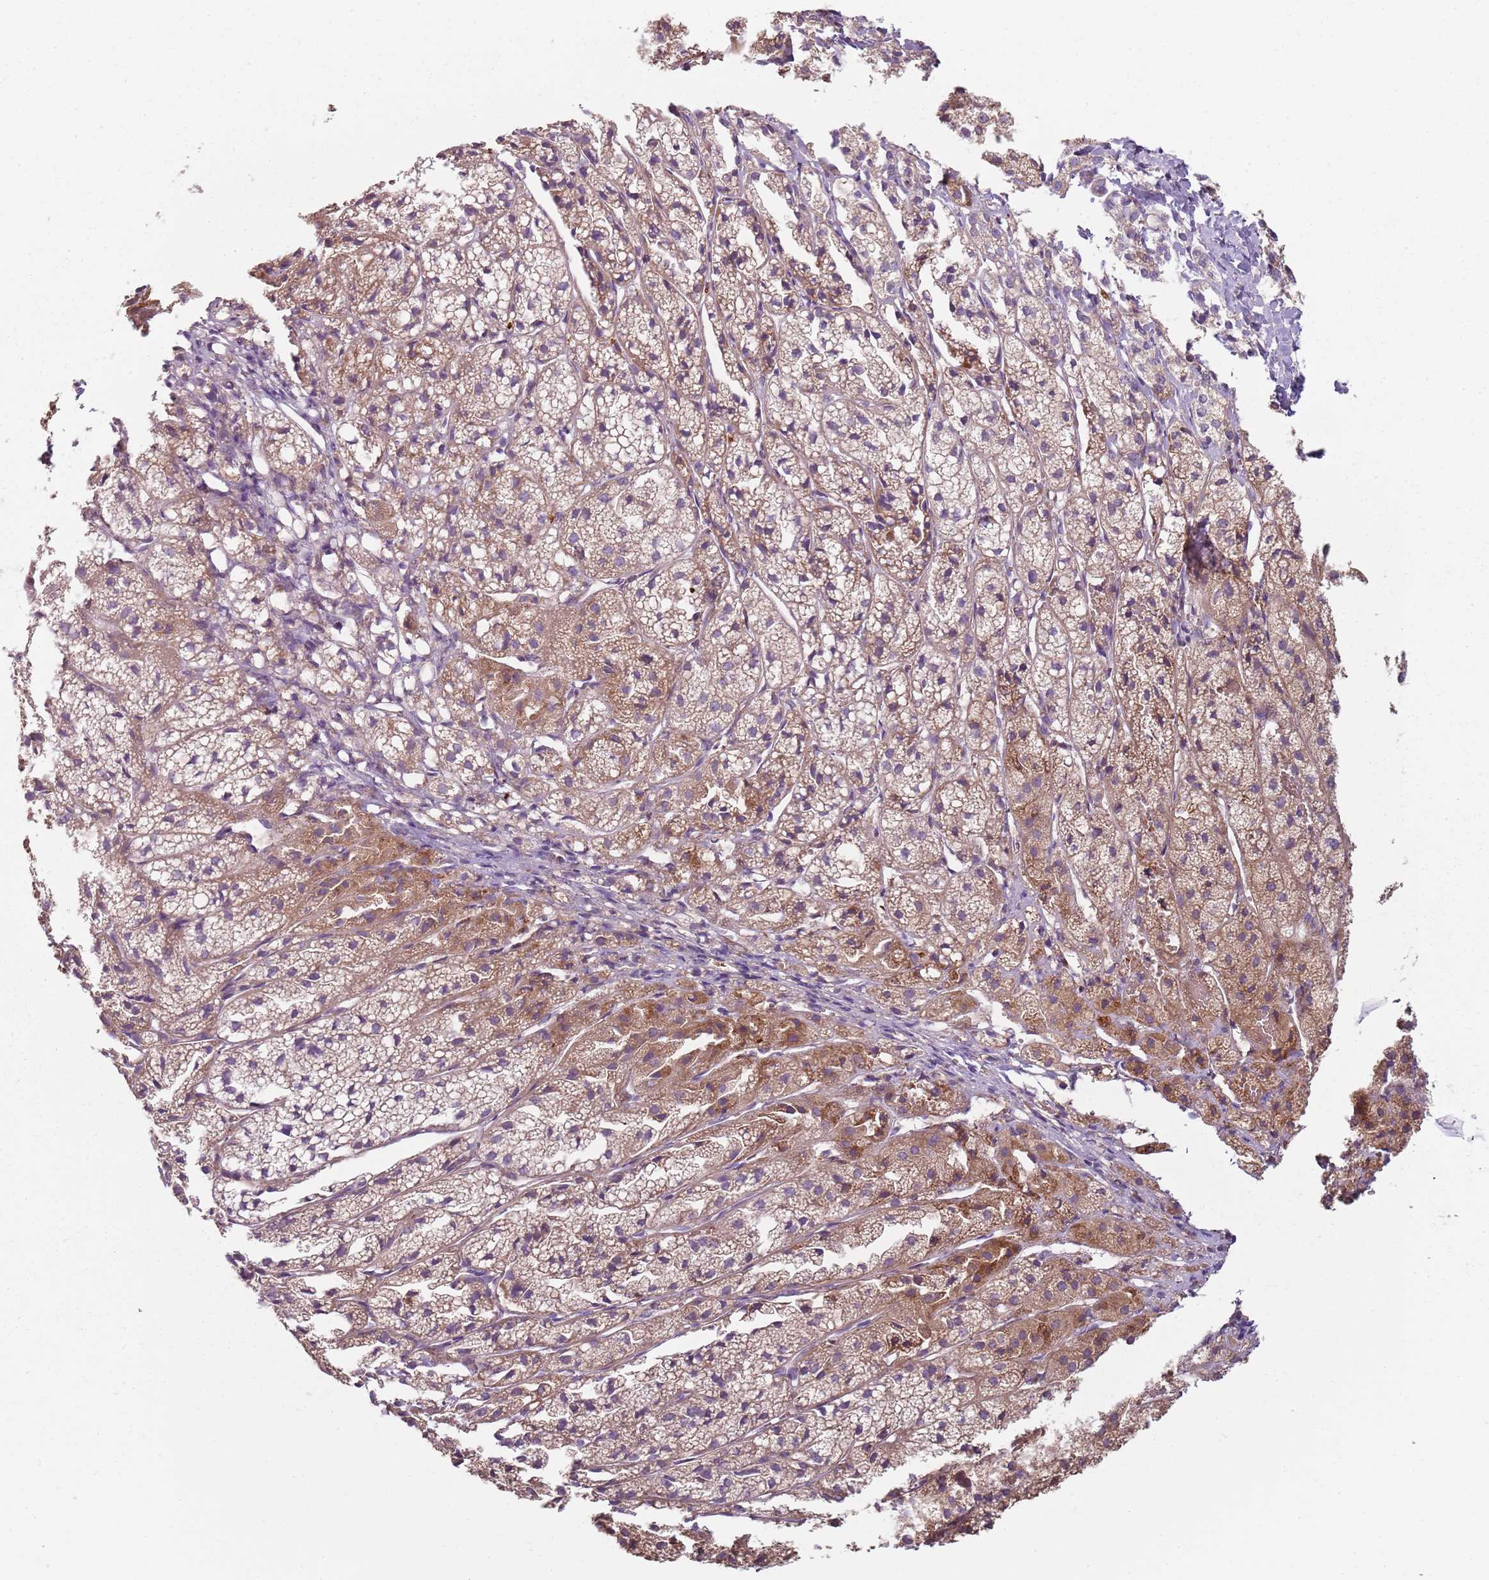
{"staining": {"intensity": "moderate", "quantity": ">75%", "location": "cytoplasmic/membranous"}, "tissue": "adrenal gland", "cell_type": "Glandular cells", "image_type": "normal", "snomed": [{"axis": "morphology", "description": "Normal tissue, NOS"}, {"axis": "topography", "description": "Adrenal gland"}], "caption": "This photomicrograph exhibits IHC staining of benign adrenal gland, with medium moderate cytoplasmic/membranous expression in about >75% of glandular cells.", "gene": "SPATA2", "patient": {"sex": "female", "age": 44}}